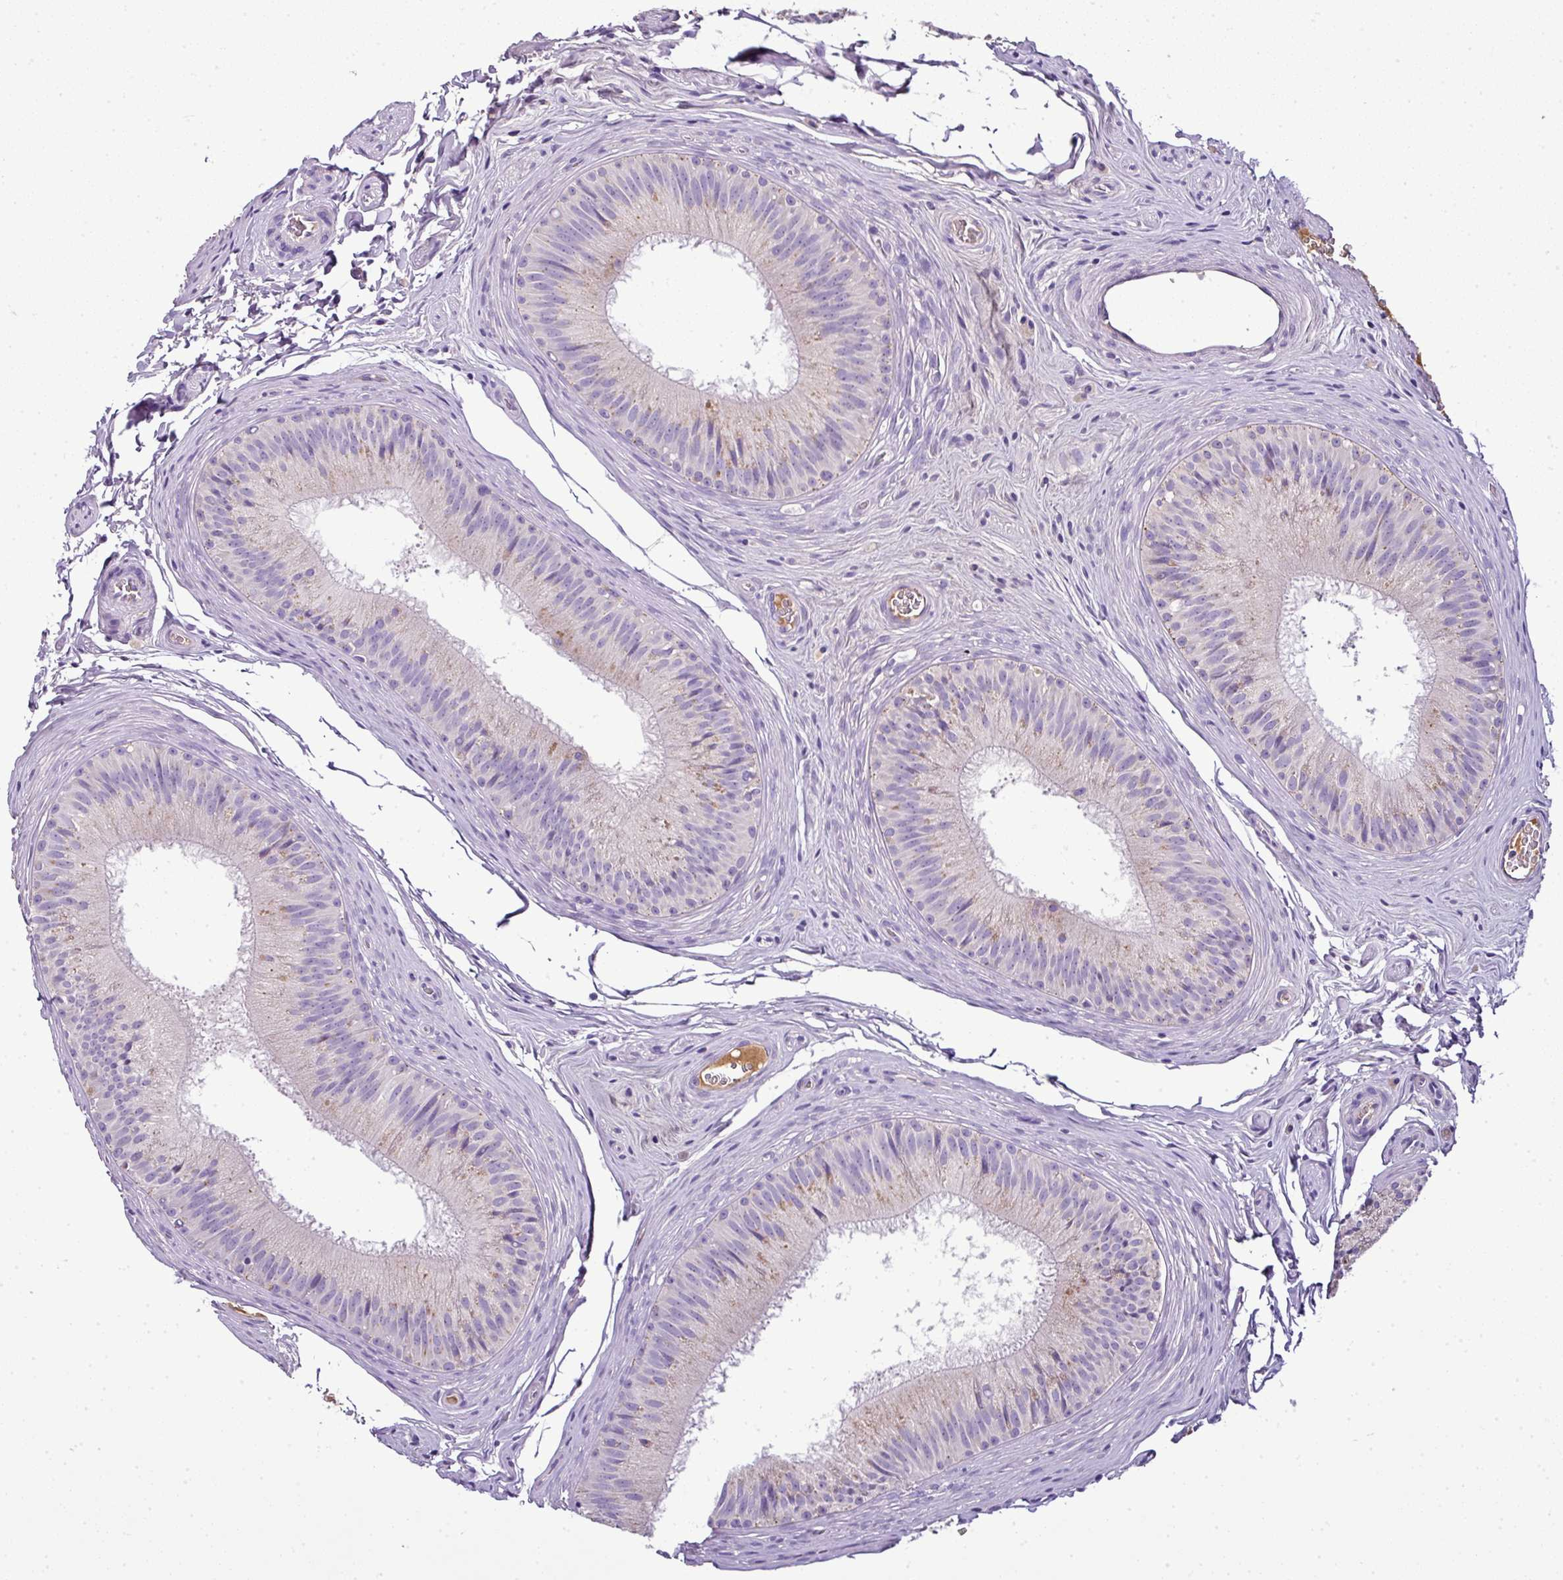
{"staining": {"intensity": "negative", "quantity": "none", "location": "none"}, "tissue": "epididymis", "cell_type": "Glandular cells", "image_type": "normal", "snomed": [{"axis": "morphology", "description": "Normal tissue, NOS"}, {"axis": "topography", "description": "Epididymis"}], "caption": "Glandular cells show no significant protein expression in benign epididymis. Brightfield microscopy of immunohistochemistry stained with DAB (3,3'-diaminobenzidine) (brown) and hematoxylin (blue), captured at high magnification.", "gene": "CAB39L", "patient": {"sex": "male", "age": 24}}